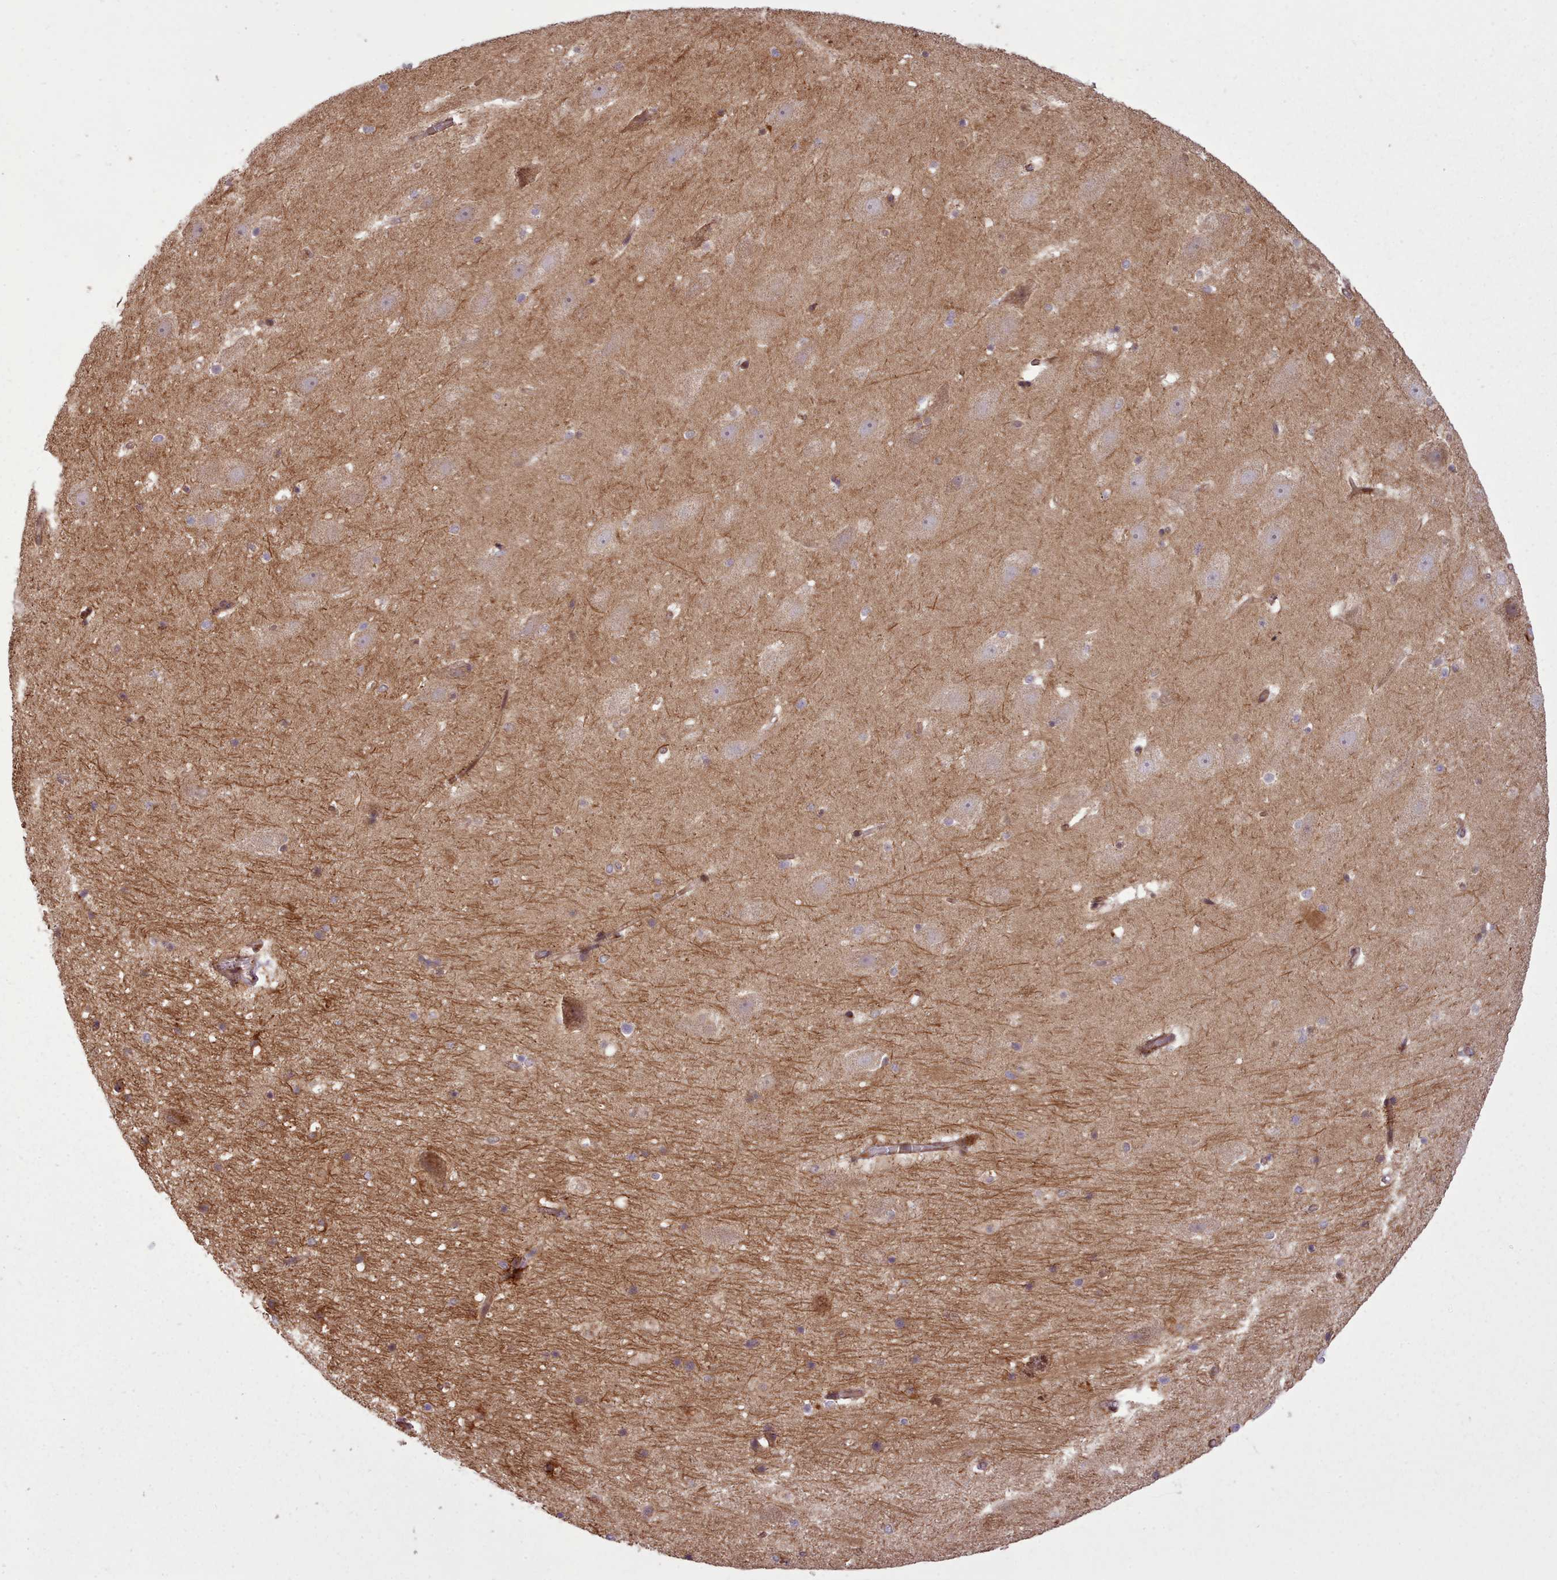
{"staining": {"intensity": "negative", "quantity": "none", "location": "none"}, "tissue": "hippocampus", "cell_type": "Glial cells", "image_type": "normal", "snomed": [{"axis": "morphology", "description": "Normal tissue, NOS"}, {"axis": "topography", "description": "Hippocampus"}], "caption": "High power microscopy photomicrograph of an immunohistochemistry (IHC) histopathology image of normal hippocampus, revealing no significant positivity in glial cells.", "gene": "NLRP7", "patient": {"sex": "male", "age": 37}}